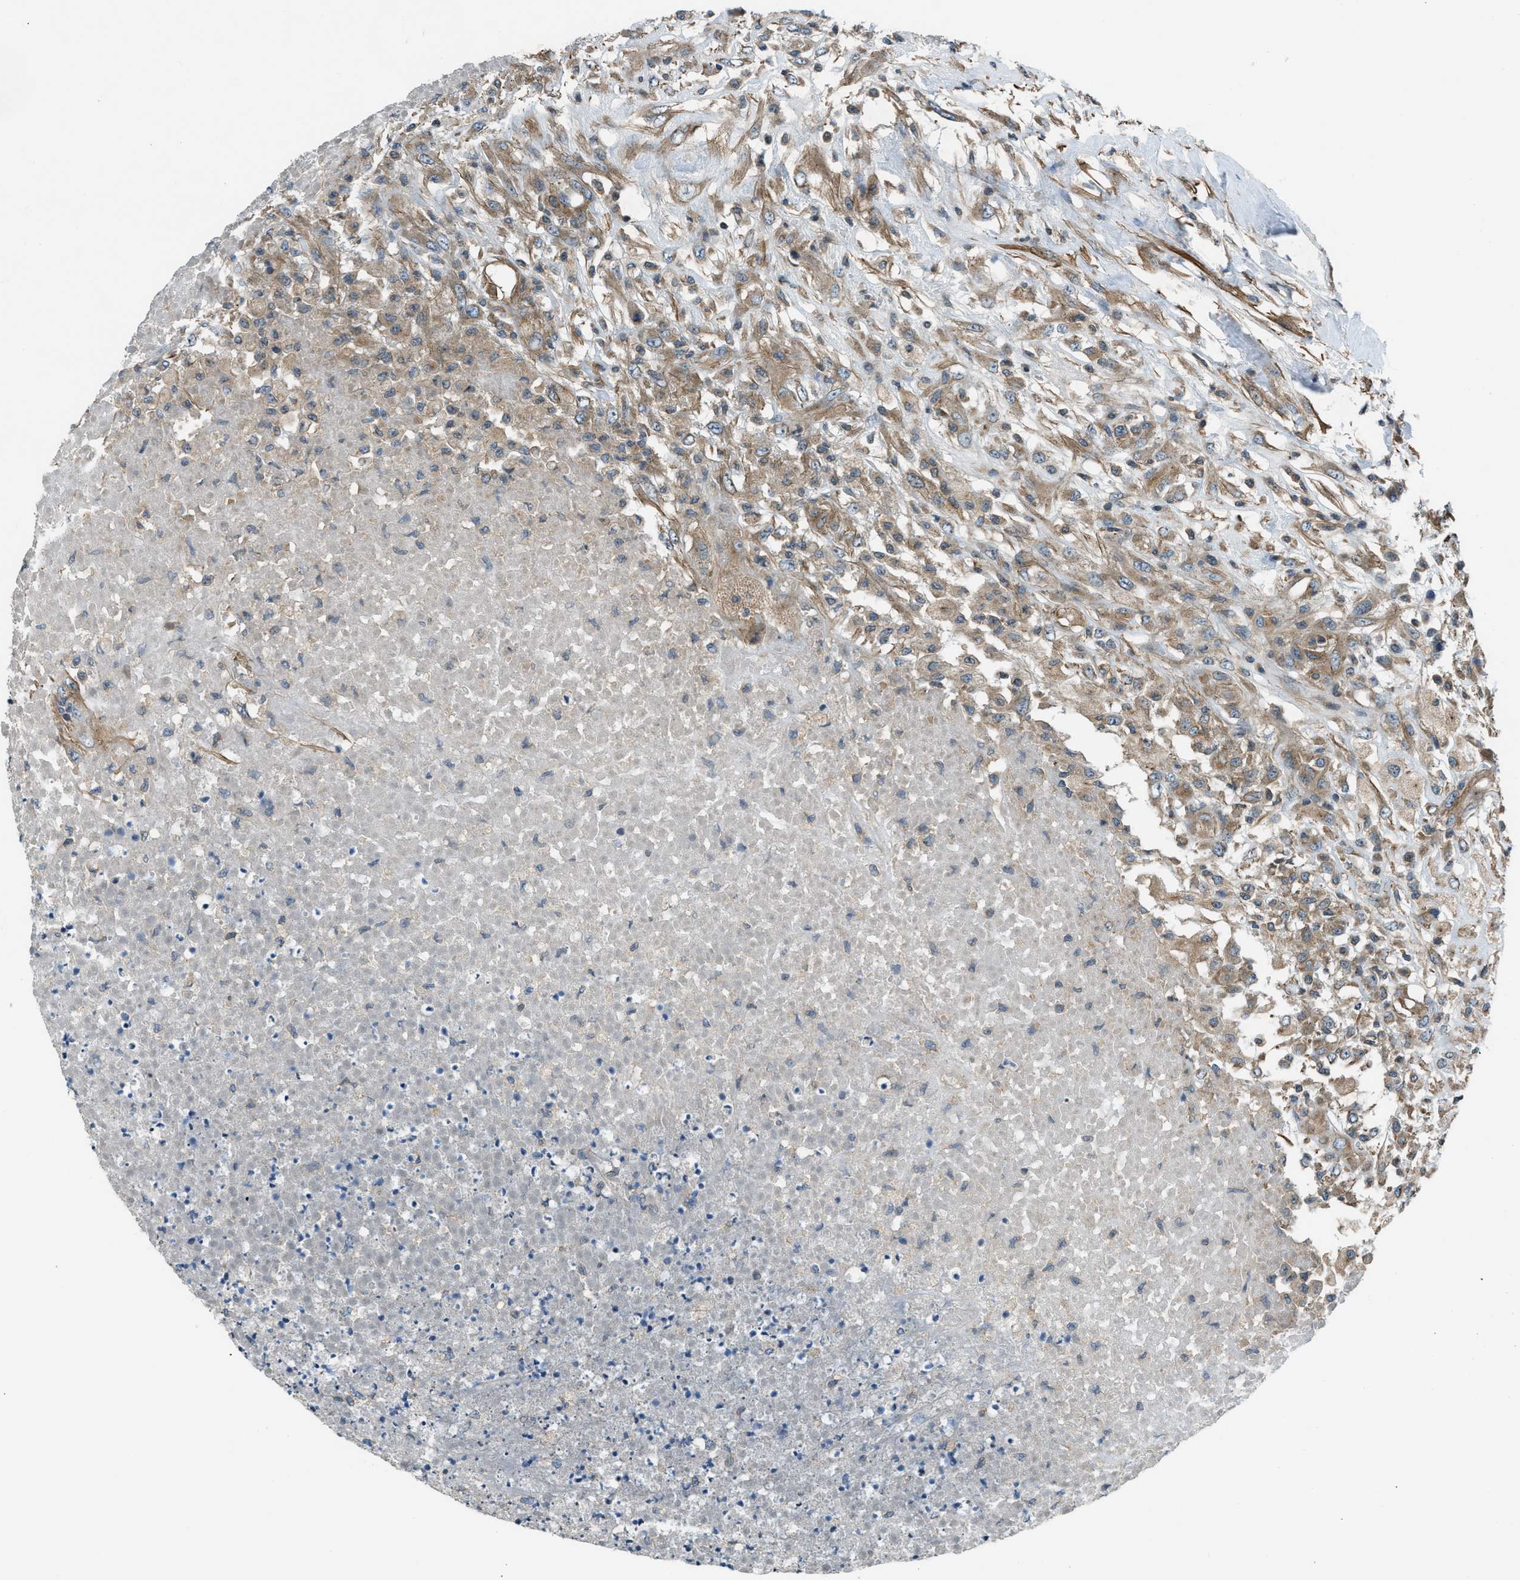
{"staining": {"intensity": "moderate", "quantity": ">75%", "location": "cytoplasmic/membranous"}, "tissue": "testis cancer", "cell_type": "Tumor cells", "image_type": "cancer", "snomed": [{"axis": "morphology", "description": "Seminoma, NOS"}, {"axis": "topography", "description": "Testis"}], "caption": "Immunohistochemical staining of seminoma (testis) shows medium levels of moderate cytoplasmic/membranous positivity in about >75% of tumor cells. The staining was performed using DAB (3,3'-diaminobenzidine) to visualize the protein expression in brown, while the nuclei were stained in blue with hematoxylin (Magnification: 20x).", "gene": "VEZT", "patient": {"sex": "male", "age": 59}}